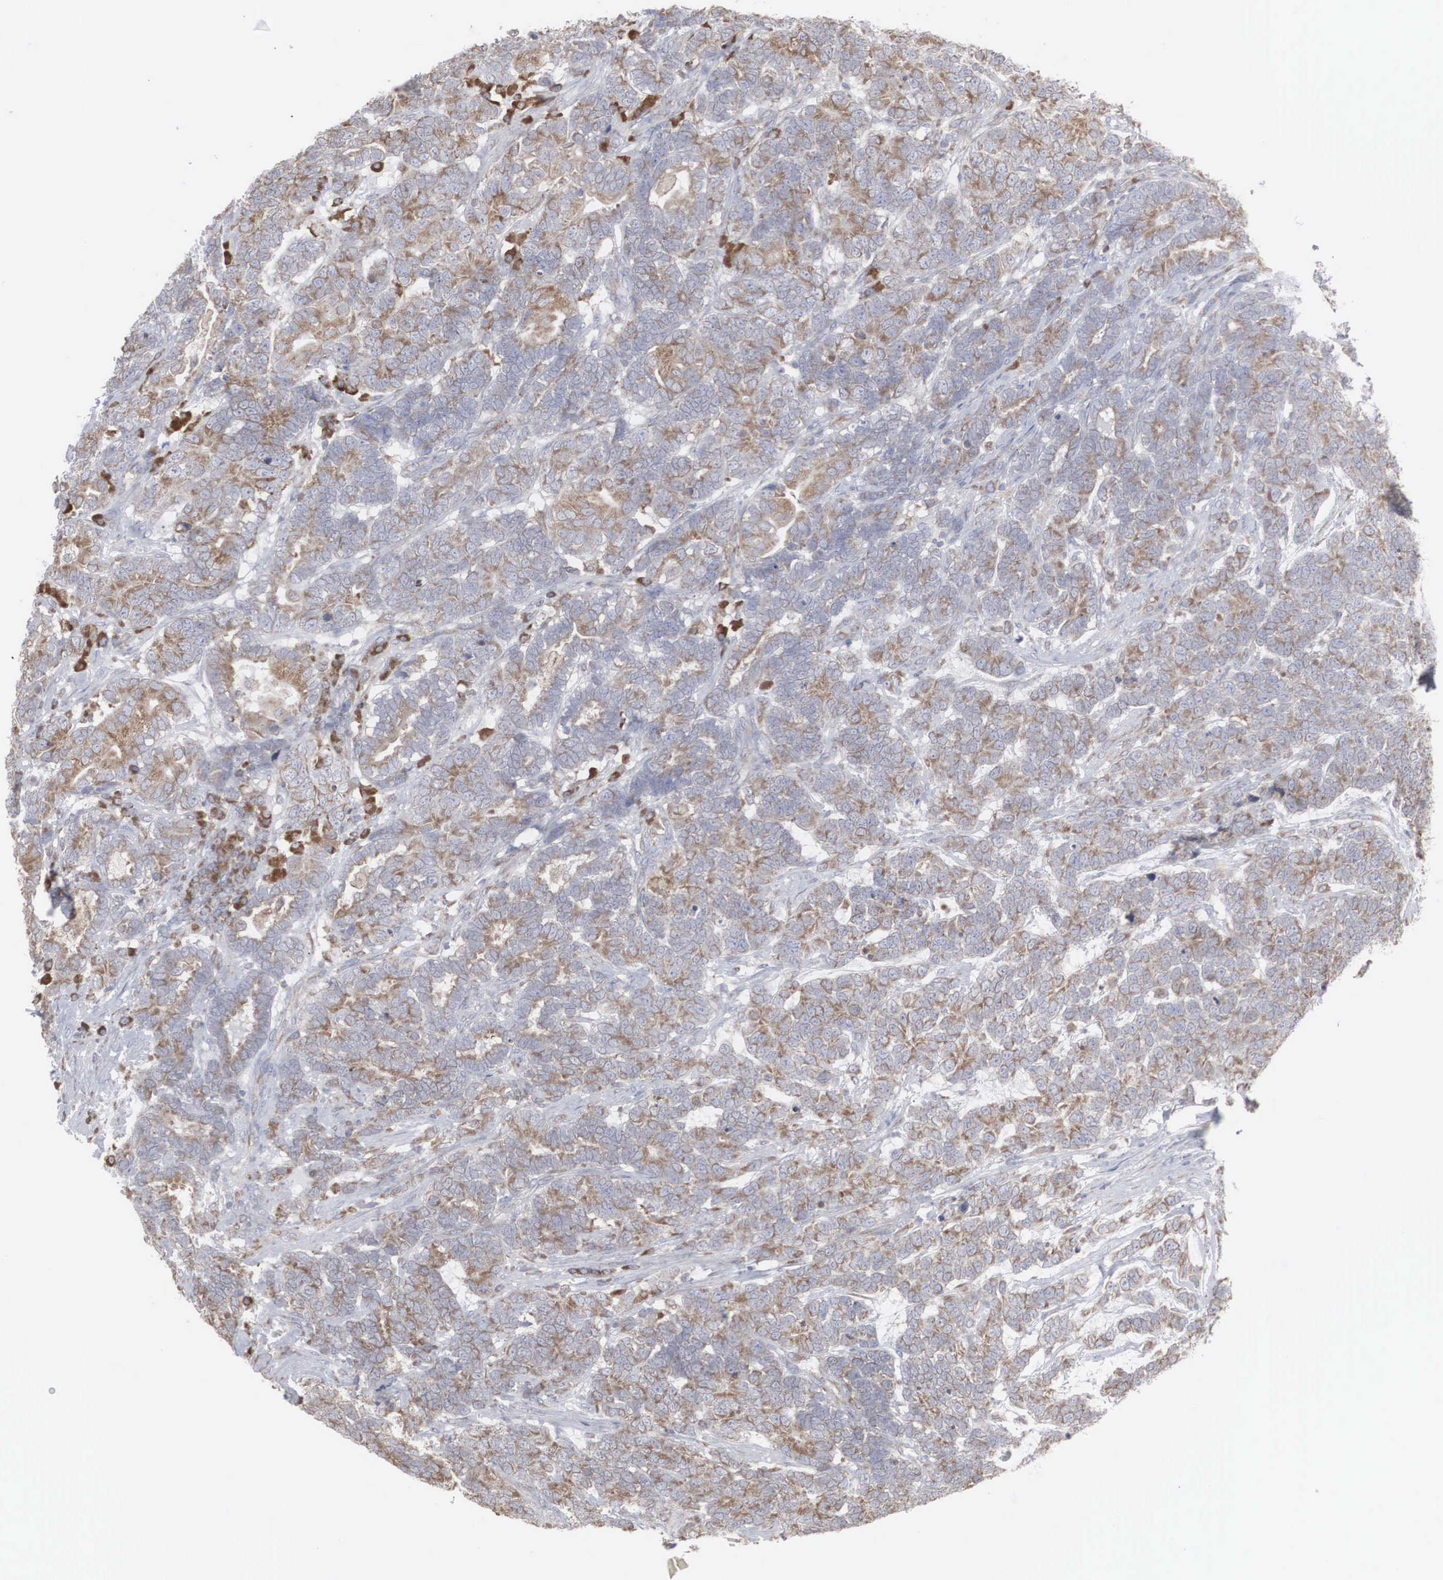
{"staining": {"intensity": "moderate", "quantity": "25%-75%", "location": "cytoplasmic/membranous"}, "tissue": "testis cancer", "cell_type": "Tumor cells", "image_type": "cancer", "snomed": [{"axis": "morphology", "description": "Carcinoma, Embryonal, NOS"}, {"axis": "topography", "description": "Testis"}], "caption": "This is a micrograph of immunohistochemistry staining of testis cancer (embryonal carcinoma), which shows moderate expression in the cytoplasmic/membranous of tumor cells.", "gene": "MIA2", "patient": {"sex": "male", "age": 26}}